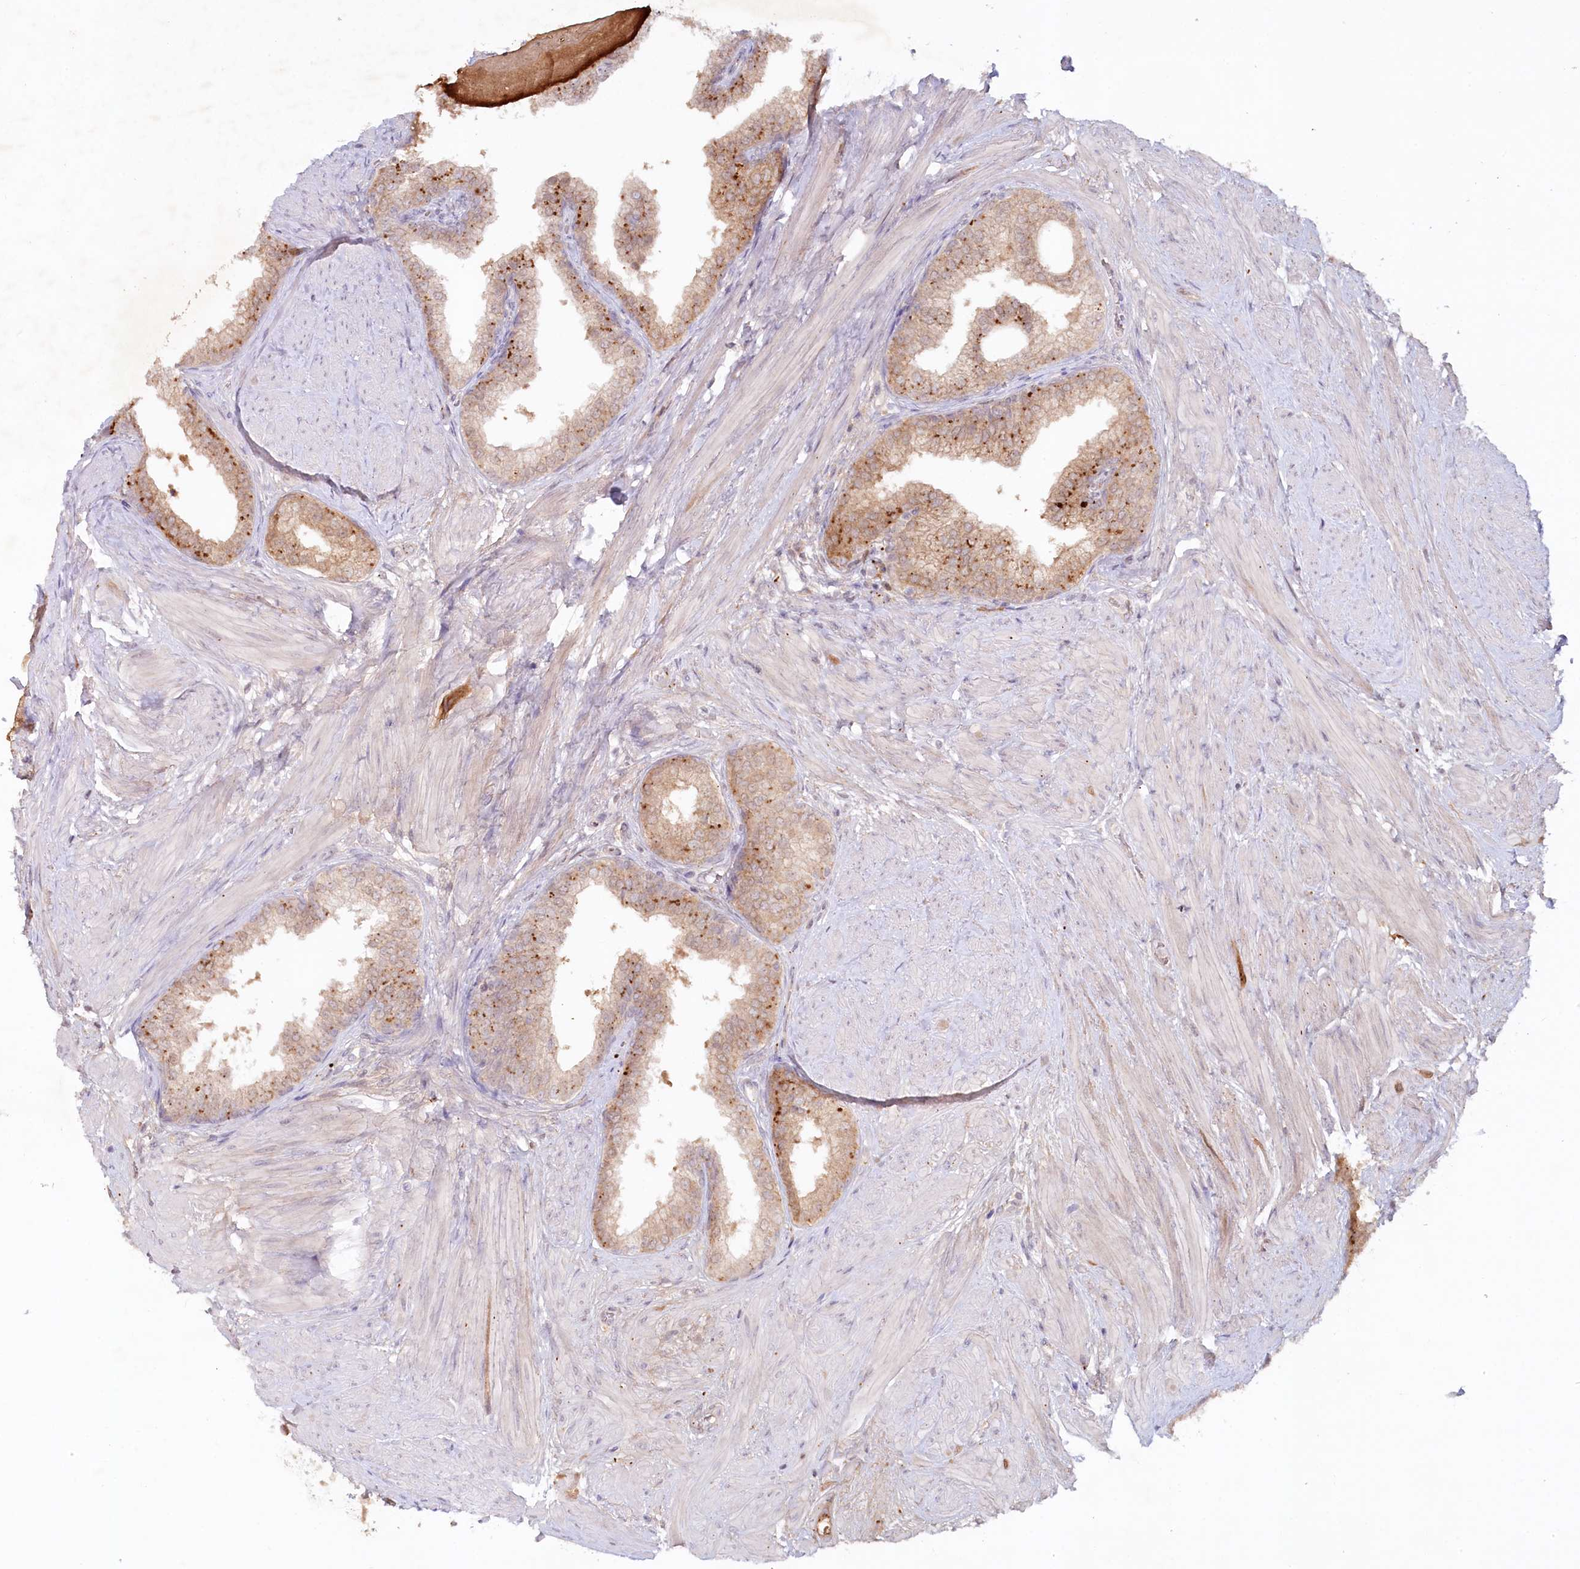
{"staining": {"intensity": "moderate", "quantity": ">75%", "location": "cytoplasmic/membranous"}, "tissue": "prostate", "cell_type": "Glandular cells", "image_type": "normal", "snomed": [{"axis": "morphology", "description": "Normal tissue, NOS"}, {"axis": "topography", "description": "Prostate"}], "caption": "Immunohistochemistry histopathology image of benign prostate stained for a protein (brown), which reveals medium levels of moderate cytoplasmic/membranous expression in about >75% of glandular cells.", "gene": "PSAPL1", "patient": {"sex": "male", "age": 48}}